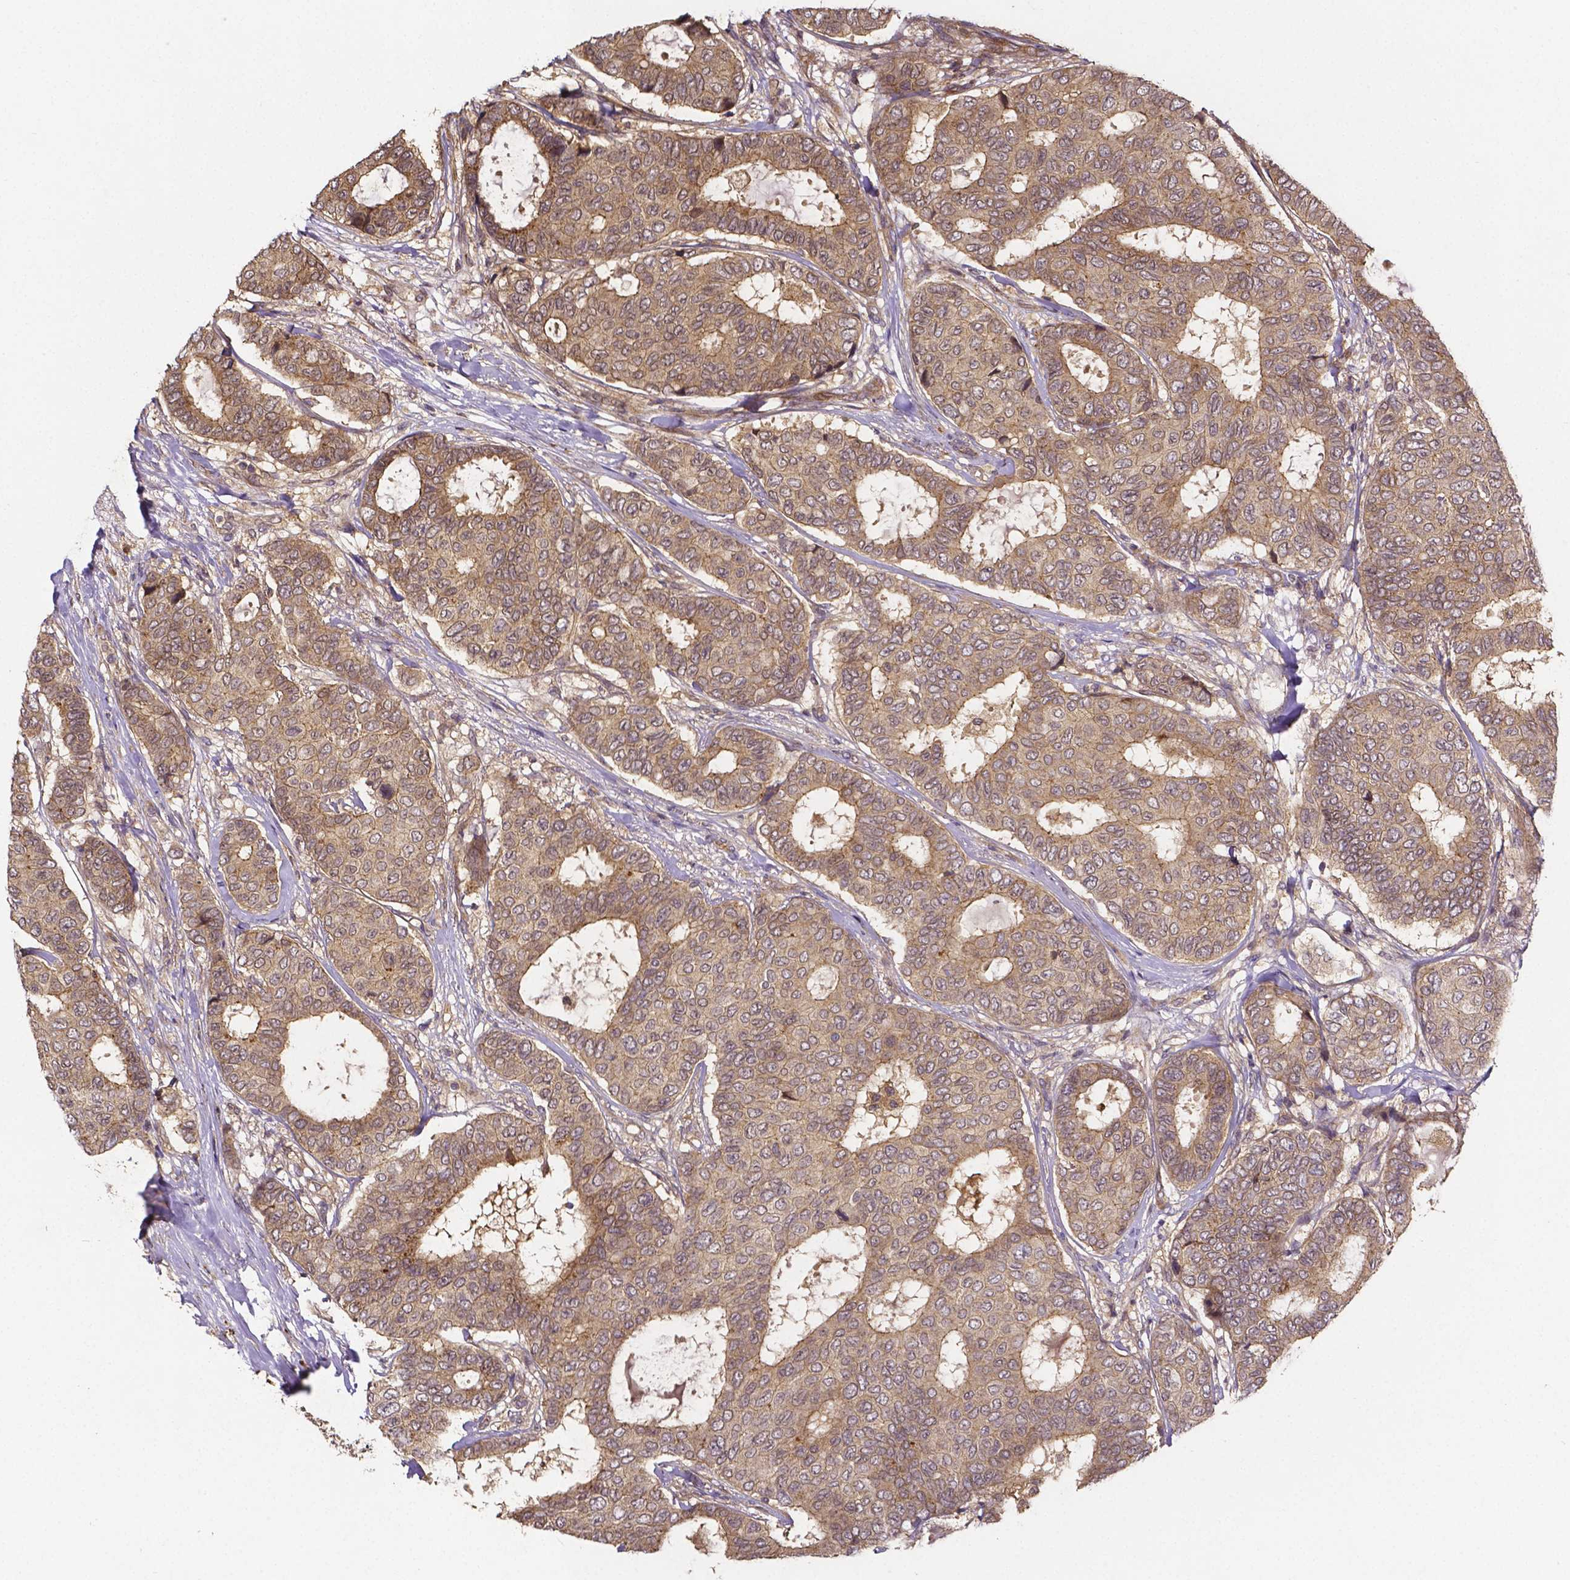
{"staining": {"intensity": "weak", "quantity": ">75%", "location": "cytoplasmic/membranous"}, "tissue": "breast cancer", "cell_type": "Tumor cells", "image_type": "cancer", "snomed": [{"axis": "morphology", "description": "Duct carcinoma"}, {"axis": "topography", "description": "Breast"}], "caption": "Immunohistochemistry staining of breast cancer (invasive ductal carcinoma), which displays low levels of weak cytoplasmic/membranous positivity in about >75% of tumor cells indicating weak cytoplasmic/membranous protein expression. The staining was performed using DAB (brown) for protein detection and nuclei were counterstained in hematoxylin (blue).", "gene": "RNF123", "patient": {"sex": "female", "age": 75}}